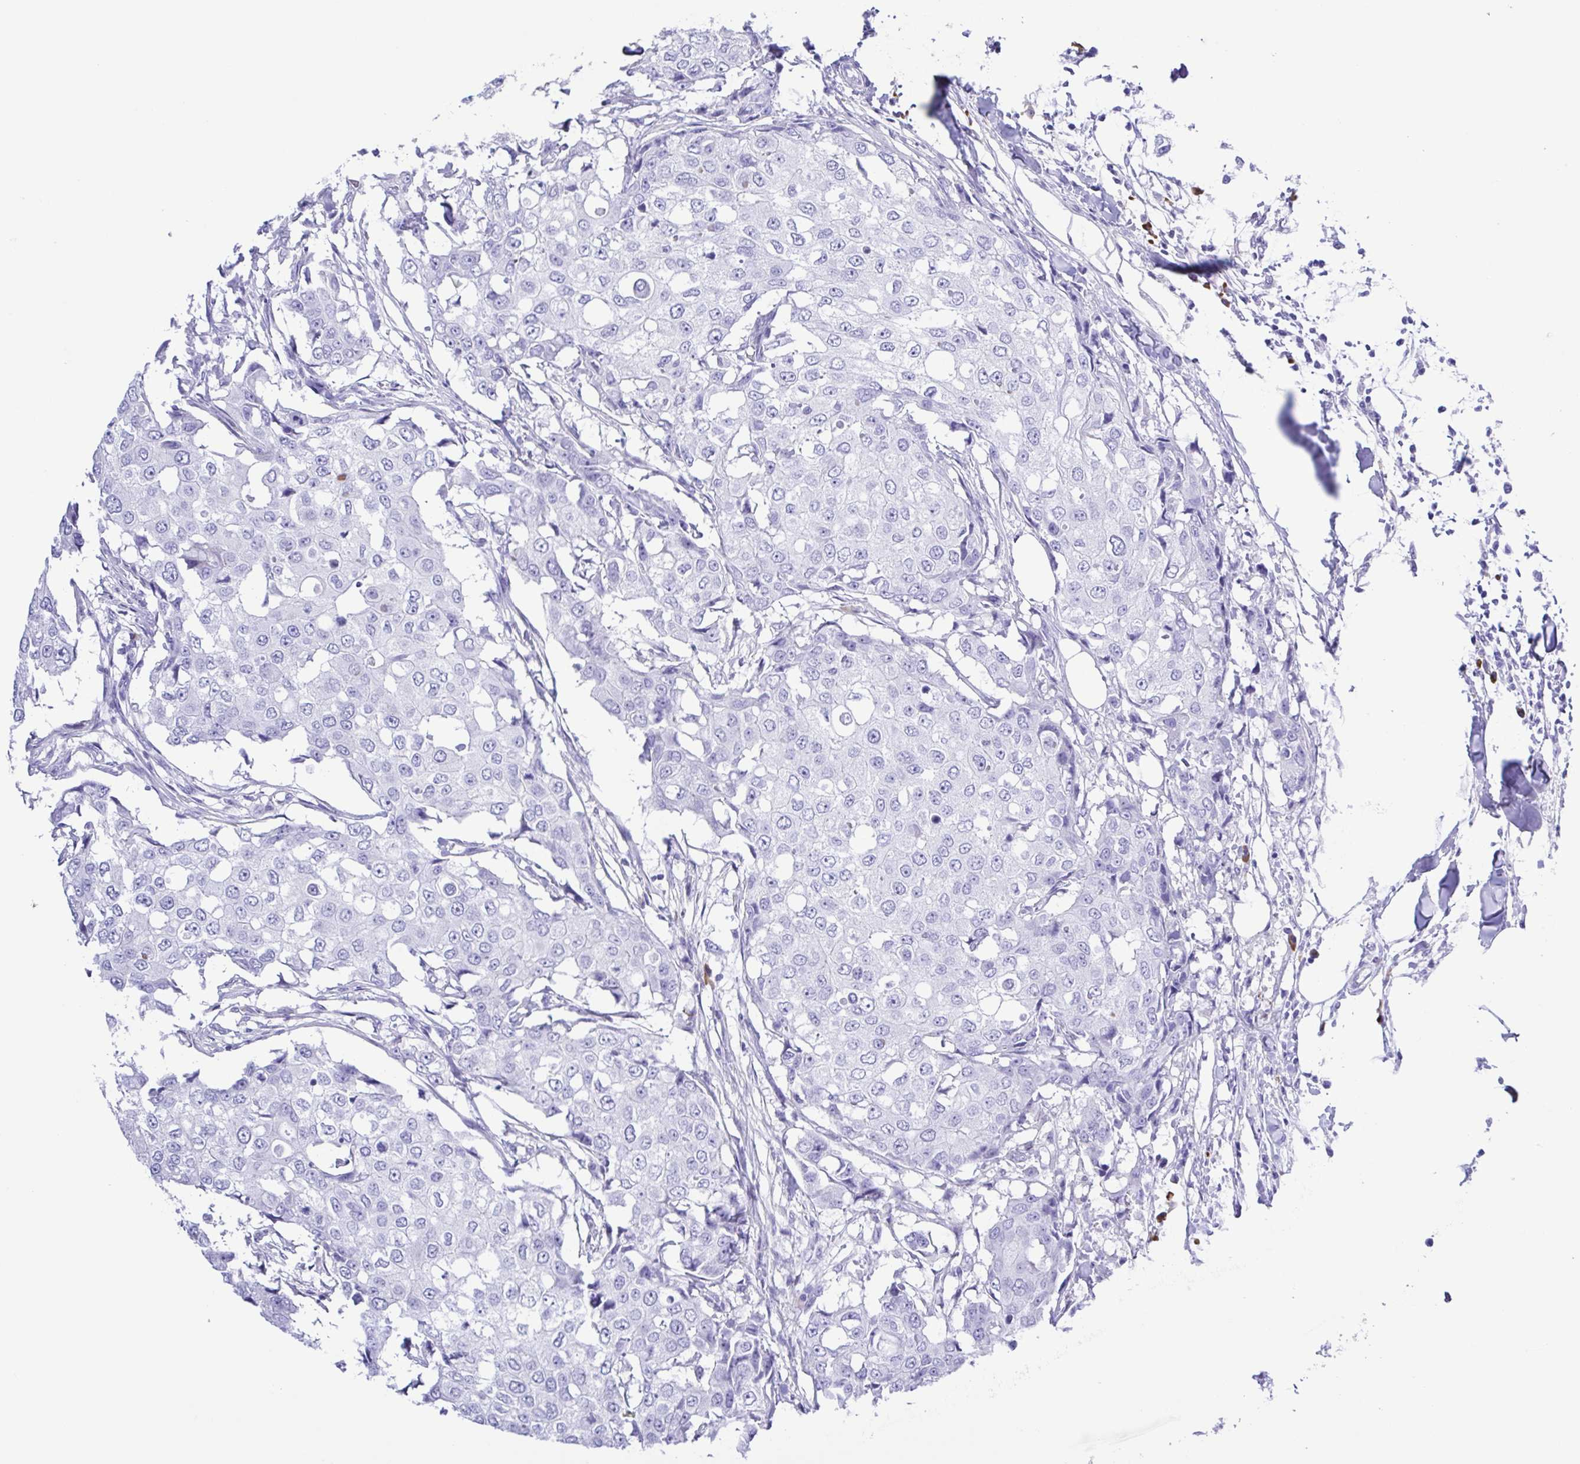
{"staining": {"intensity": "negative", "quantity": "none", "location": "none"}, "tissue": "breast cancer", "cell_type": "Tumor cells", "image_type": "cancer", "snomed": [{"axis": "morphology", "description": "Duct carcinoma"}, {"axis": "topography", "description": "Breast"}], "caption": "DAB immunohistochemical staining of human breast invasive ductal carcinoma demonstrates no significant expression in tumor cells. Nuclei are stained in blue.", "gene": "GPR17", "patient": {"sex": "female", "age": 27}}